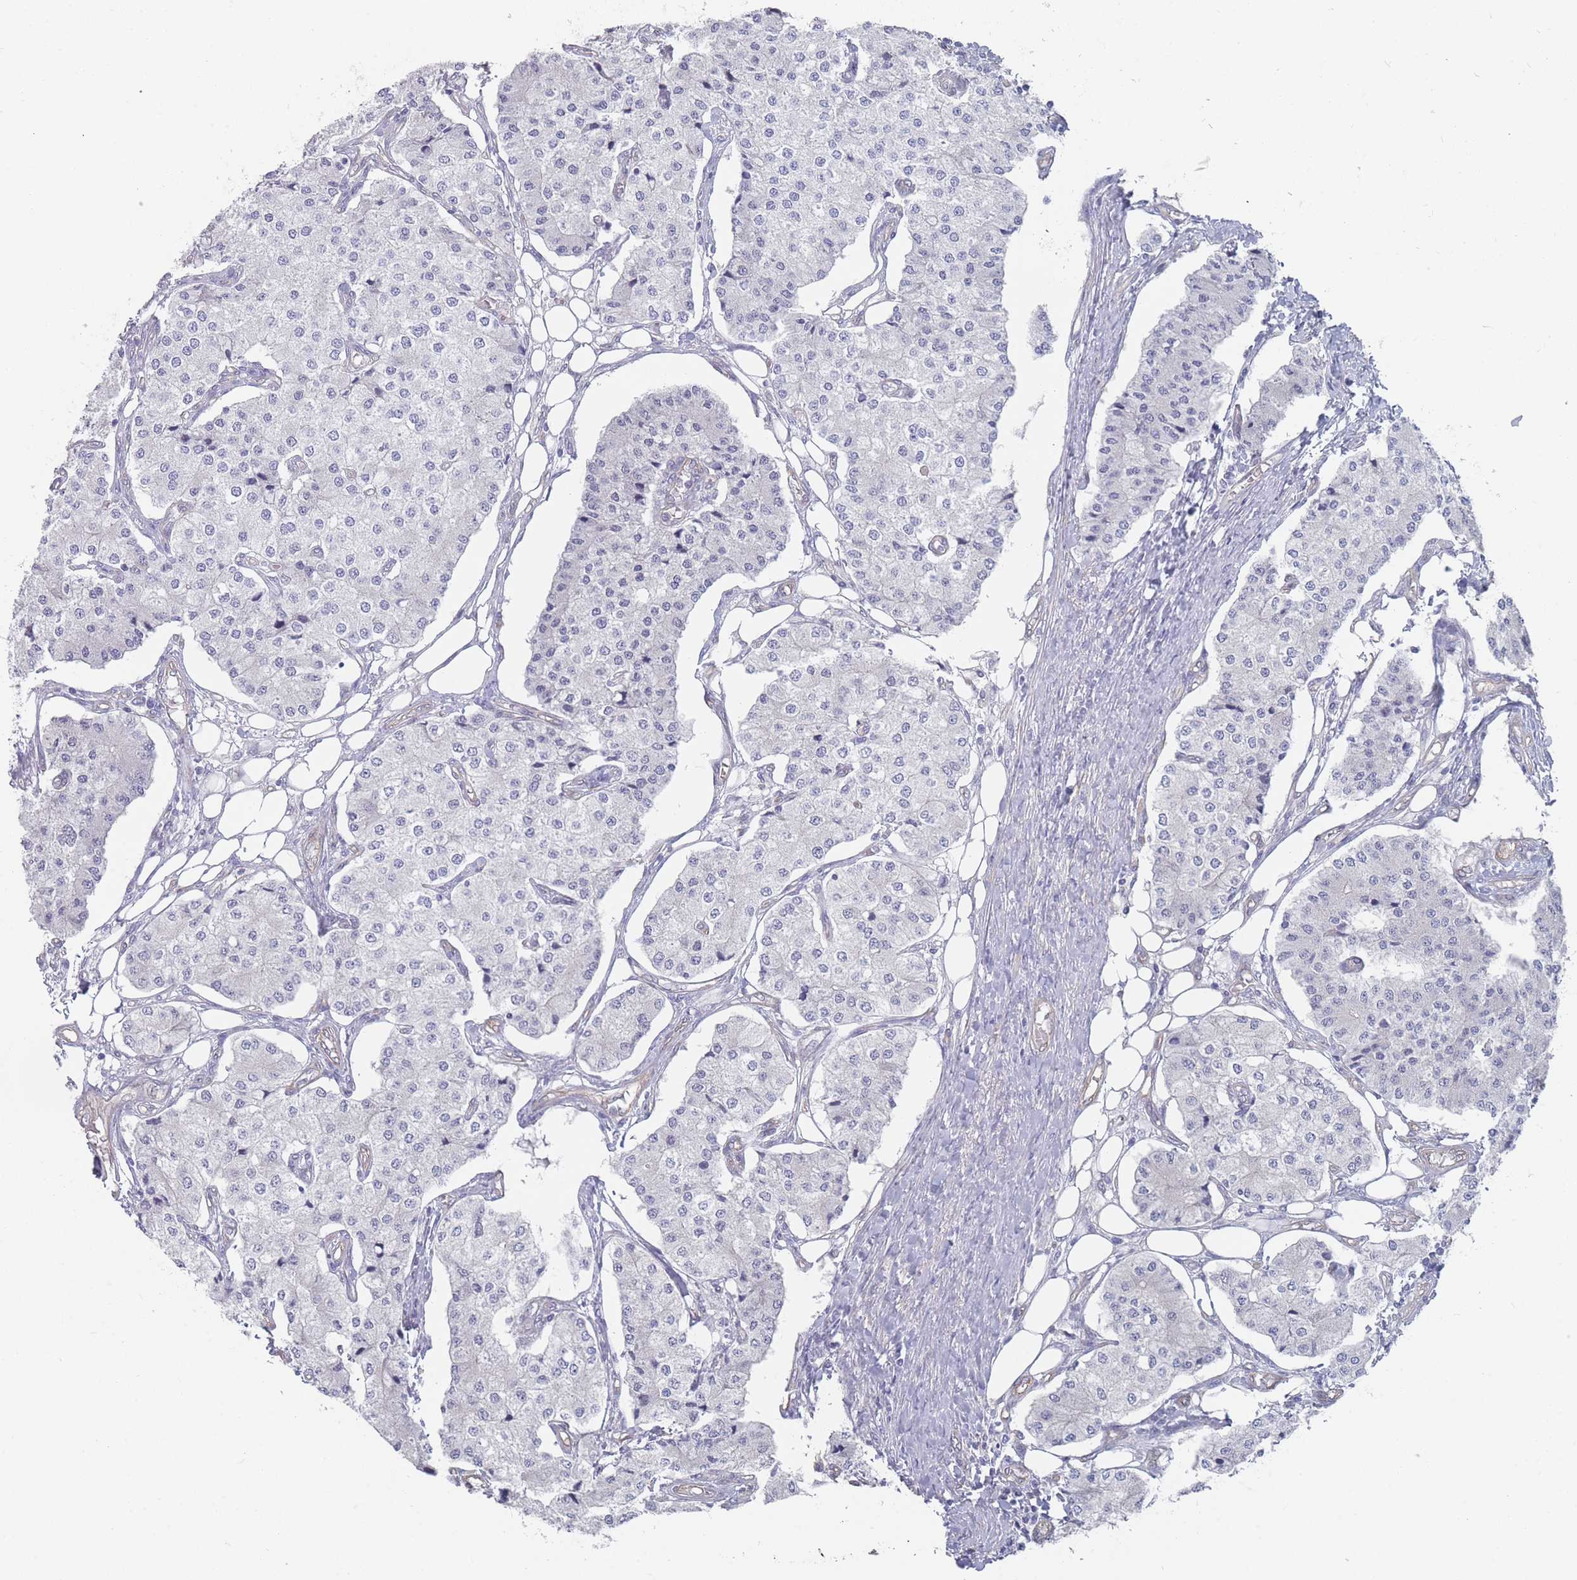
{"staining": {"intensity": "negative", "quantity": "none", "location": "none"}, "tissue": "carcinoid", "cell_type": "Tumor cells", "image_type": "cancer", "snomed": [{"axis": "morphology", "description": "Carcinoid, malignant, NOS"}, {"axis": "topography", "description": "Colon"}], "caption": "Tumor cells show no significant protein staining in carcinoid.", "gene": "SLC1A6", "patient": {"sex": "female", "age": 52}}